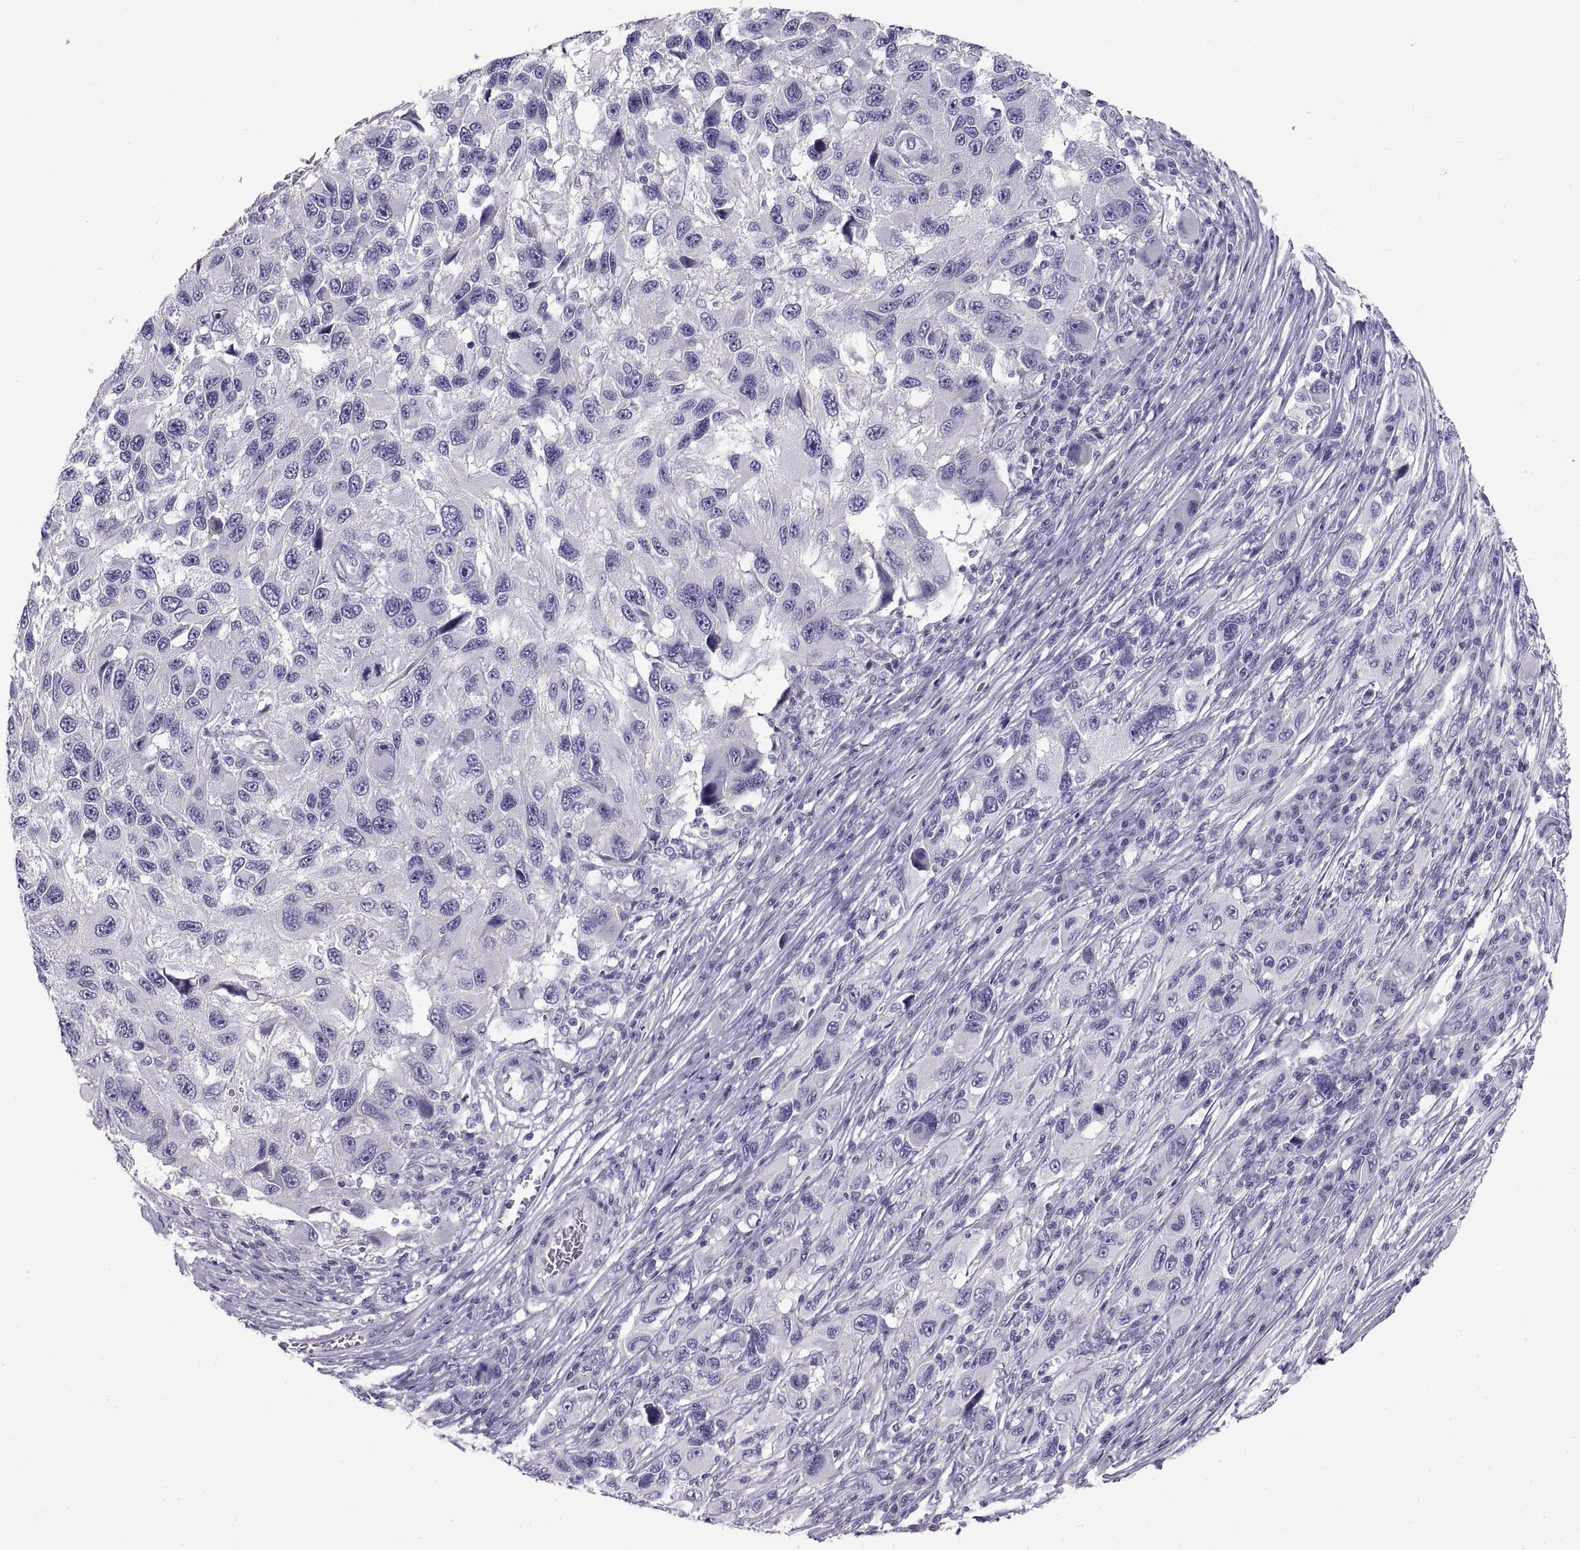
{"staining": {"intensity": "negative", "quantity": "none", "location": "none"}, "tissue": "melanoma", "cell_type": "Tumor cells", "image_type": "cancer", "snomed": [{"axis": "morphology", "description": "Malignant melanoma, NOS"}, {"axis": "topography", "description": "Skin"}], "caption": "Human melanoma stained for a protein using IHC reveals no staining in tumor cells.", "gene": "CRYBB3", "patient": {"sex": "male", "age": 53}}